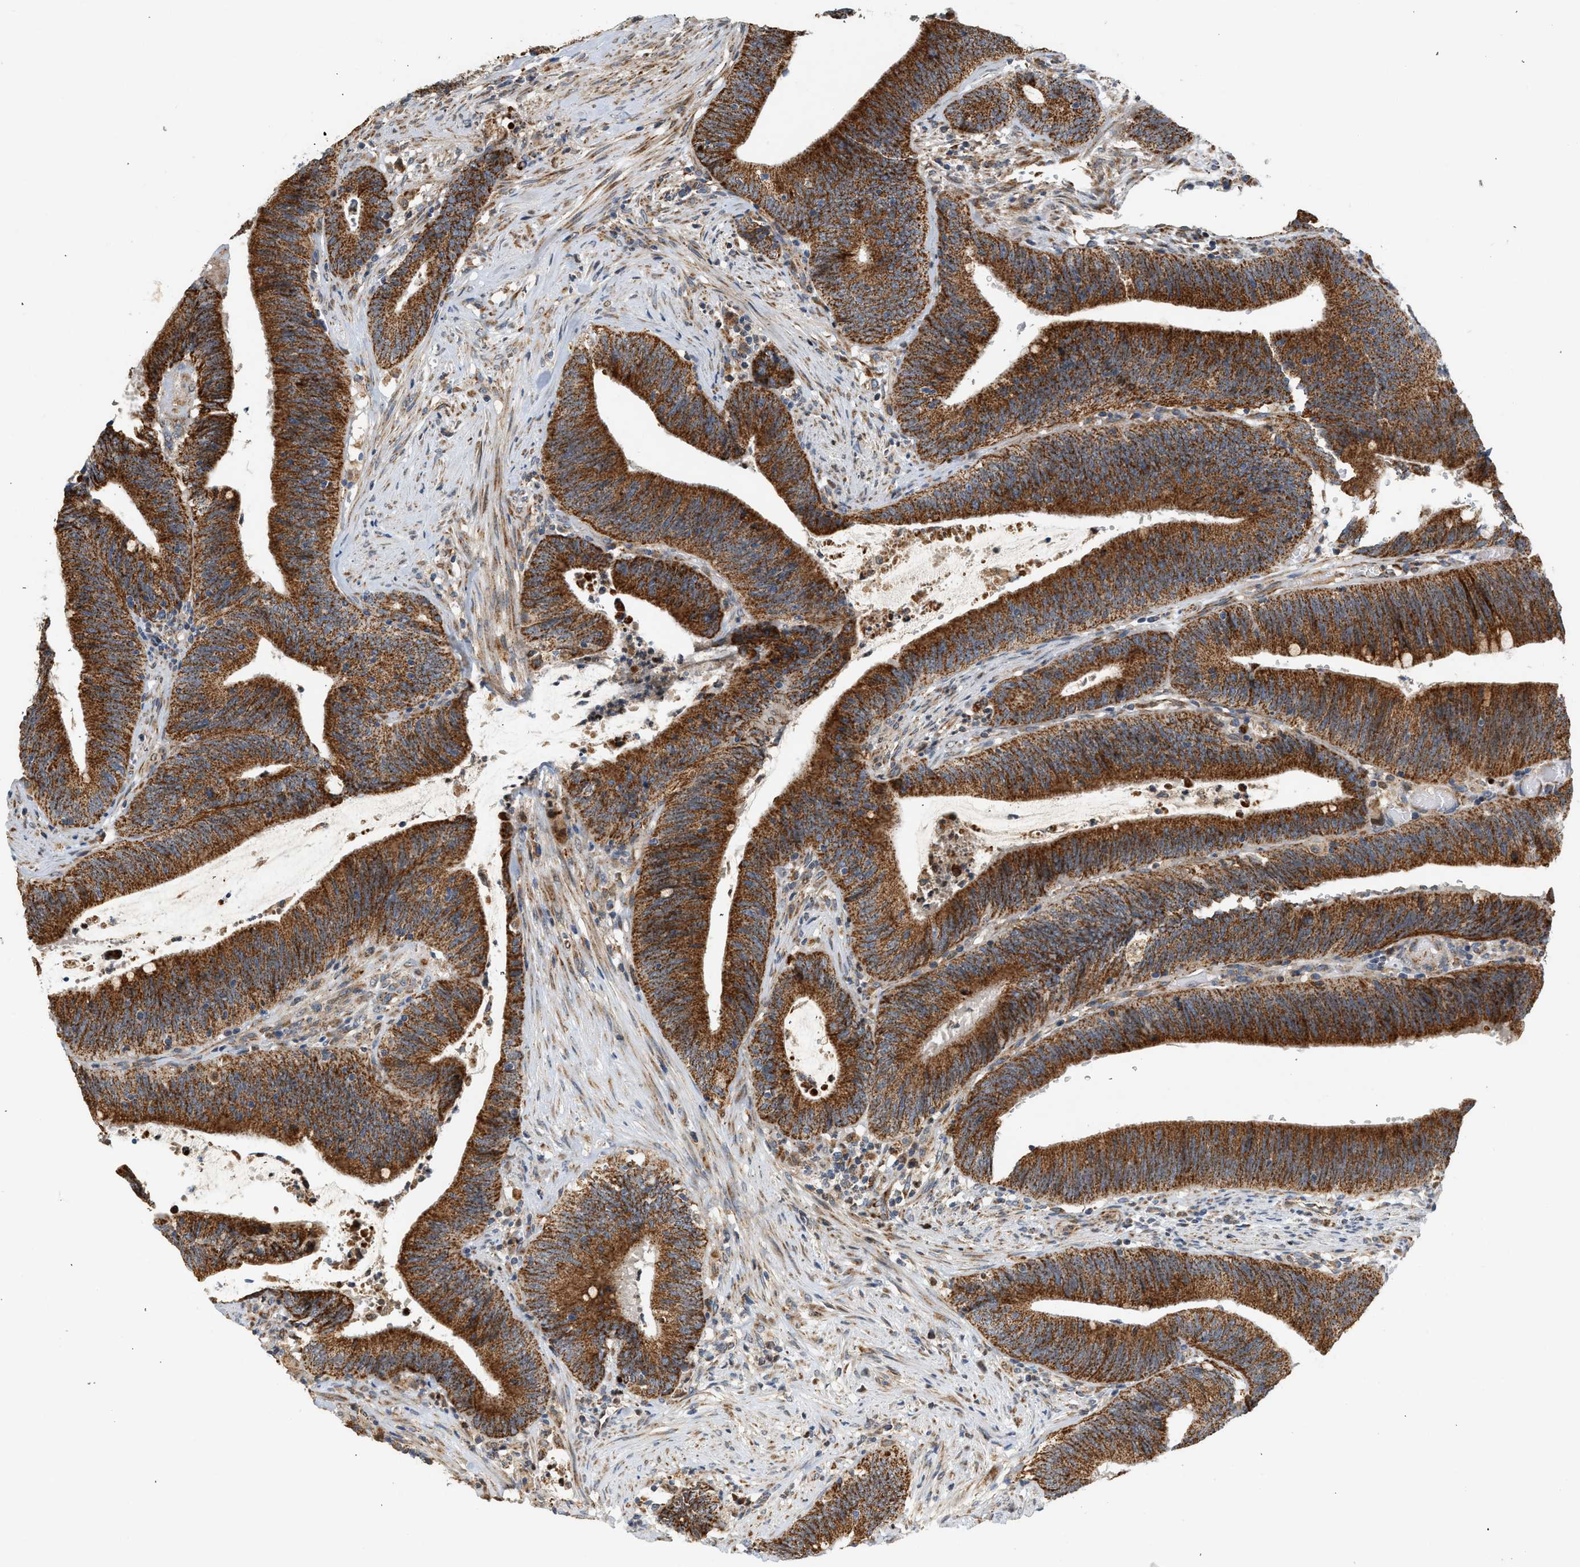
{"staining": {"intensity": "strong", "quantity": ">75%", "location": "cytoplasmic/membranous"}, "tissue": "colorectal cancer", "cell_type": "Tumor cells", "image_type": "cancer", "snomed": [{"axis": "morphology", "description": "Normal tissue, NOS"}, {"axis": "morphology", "description": "Adenocarcinoma, NOS"}, {"axis": "topography", "description": "Rectum"}], "caption": "High-magnification brightfield microscopy of colorectal adenocarcinoma stained with DAB (3,3'-diaminobenzidine) (brown) and counterstained with hematoxylin (blue). tumor cells exhibit strong cytoplasmic/membranous expression is present in approximately>75% of cells.", "gene": "MCU", "patient": {"sex": "female", "age": 66}}